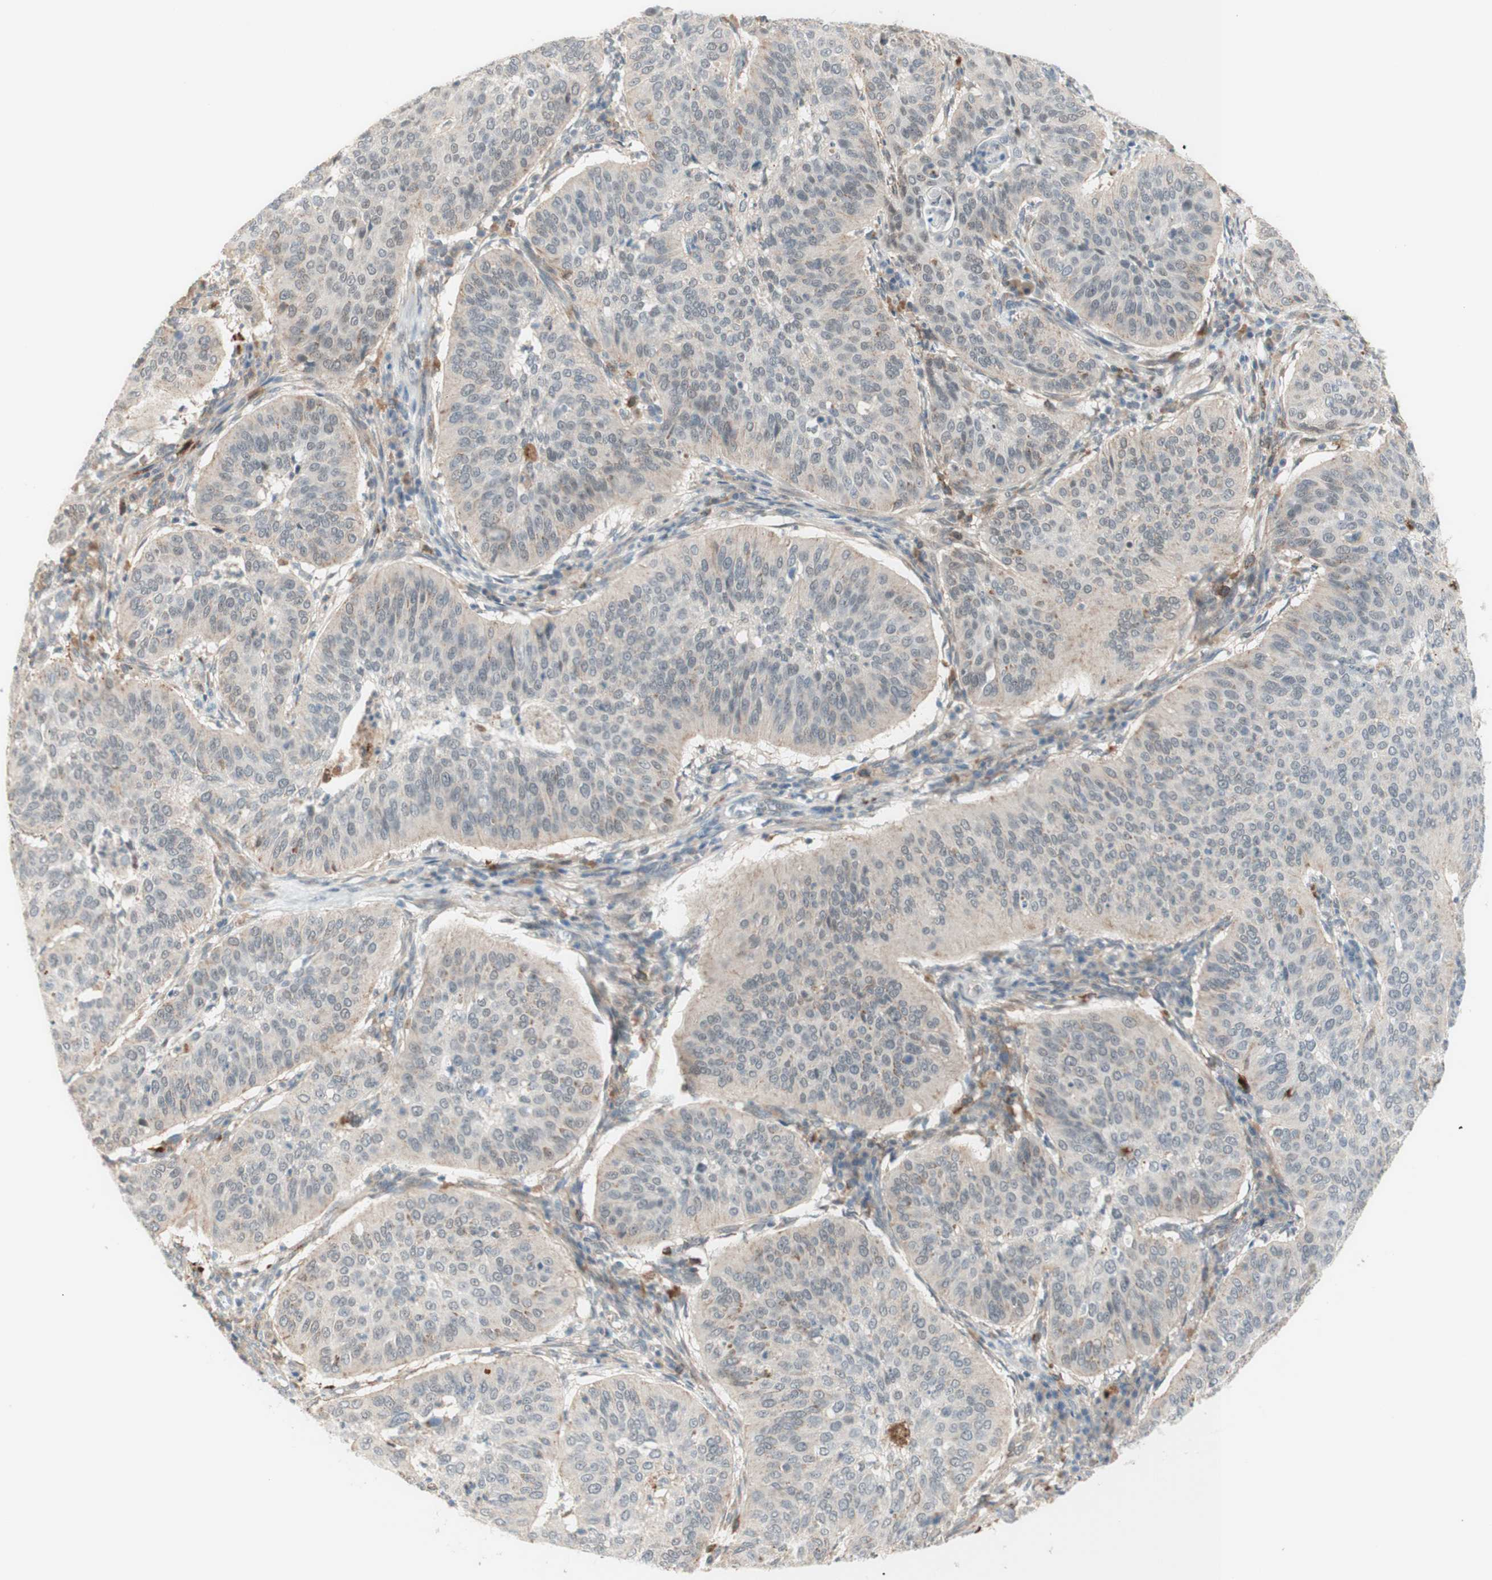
{"staining": {"intensity": "weak", "quantity": "25%-75%", "location": "cytoplasmic/membranous"}, "tissue": "cervical cancer", "cell_type": "Tumor cells", "image_type": "cancer", "snomed": [{"axis": "morphology", "description": "Normal tissue, NOS"}, {"axis": "morphology", "description": "Squamous cell carcinoma, NOS"}, {"axis": "topography", "description": "Cervix"}], "caption": "Cervical cancer stained for a protein reveals weak cytoplasmic/membranous positivity in tumor cells.", "gene": "GAPT", "patient": {"sex": "female", "age": 39}}